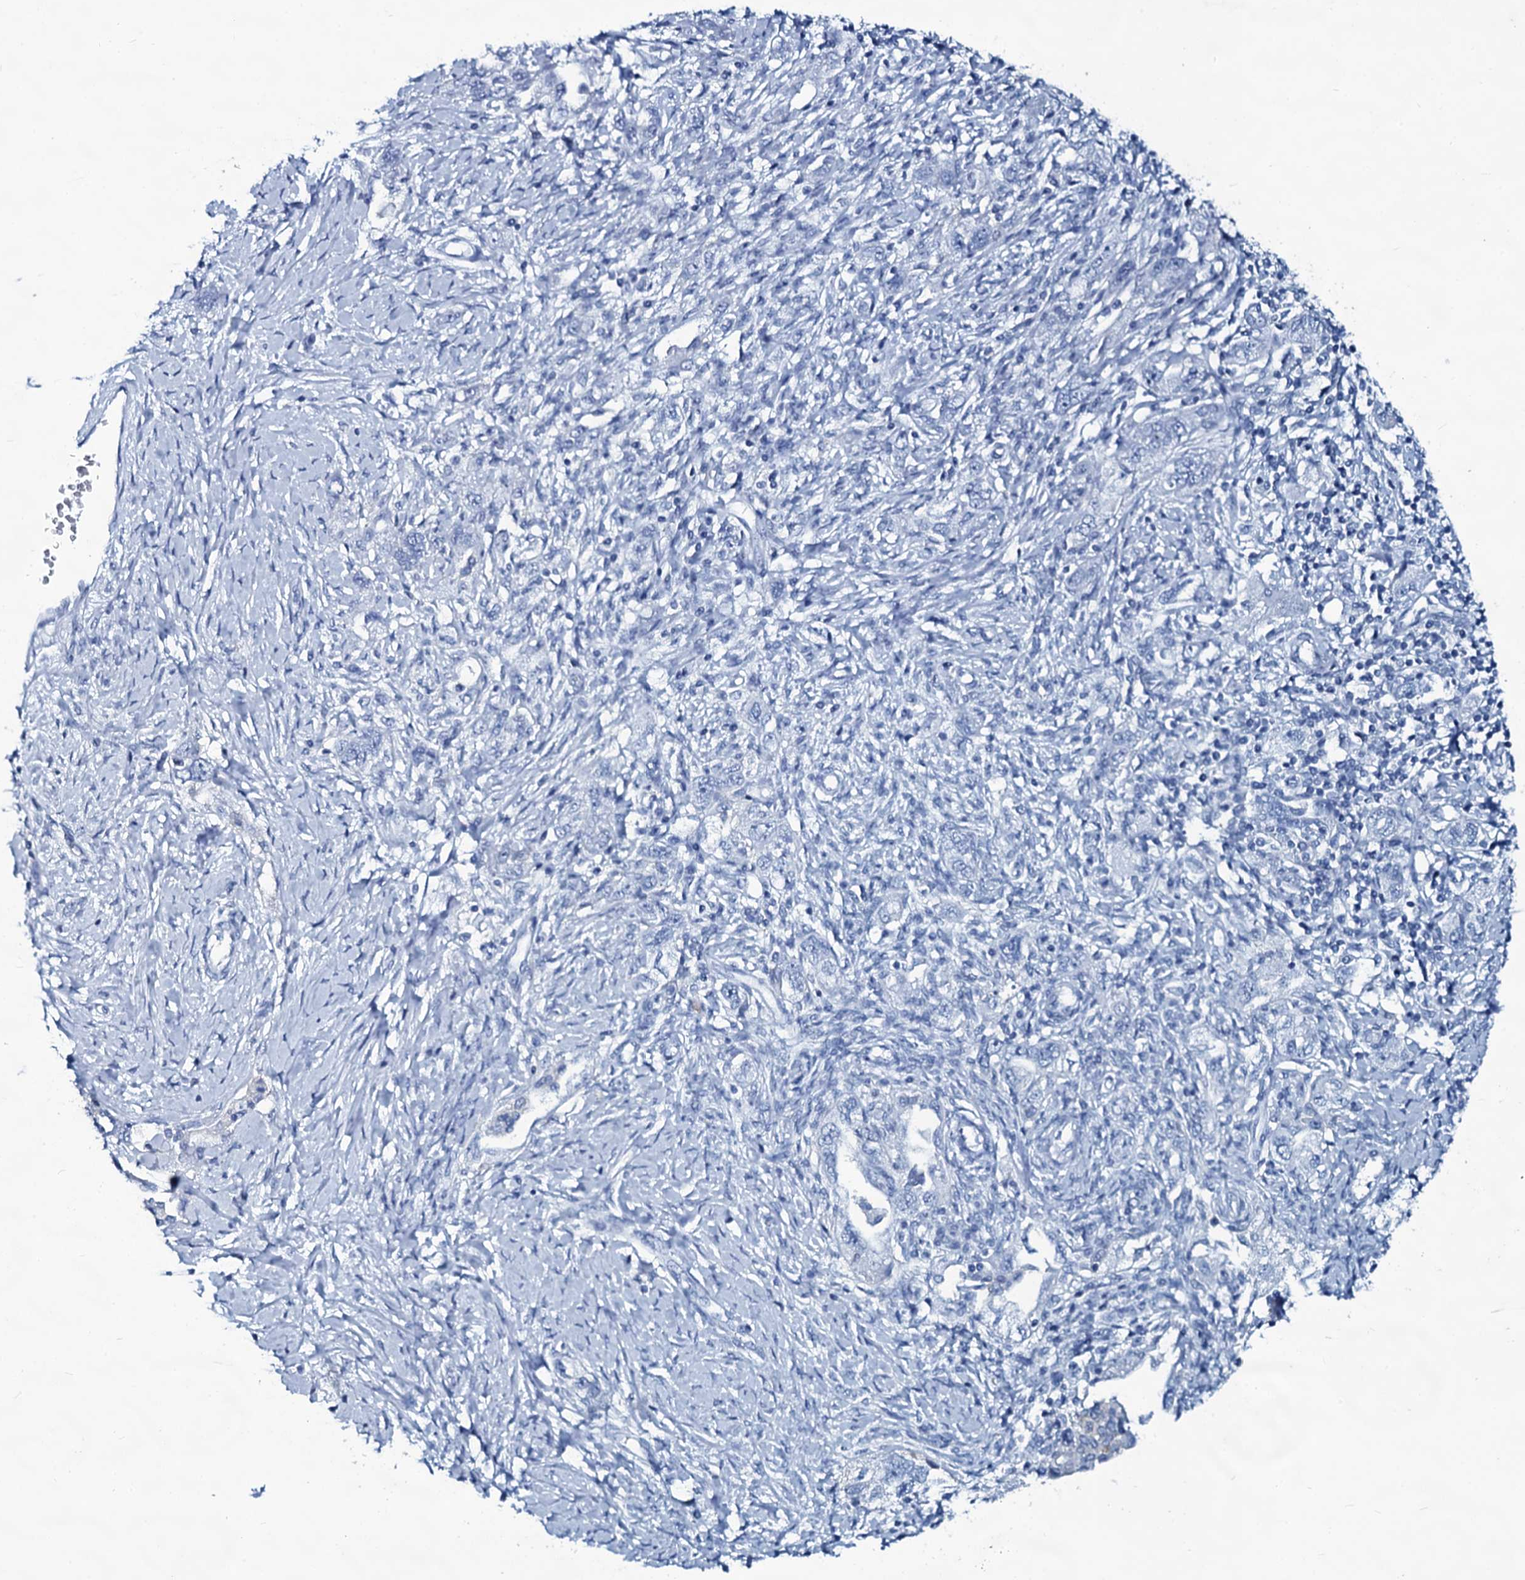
{"staining": {"intensity": "negative", "quantity": "none", "location": "none"}, "tissue": "ovarian cancer", "cell_type": "Tumor cells", "image_type": "cancer", "snomed": [{"axis": "morphology", "description": "Carcinoma, NOS"}, {"axis": "morphology", "description": "Cystadenocarcinoma, serous, NOS"}, {"axis": "topography", "description": "Ovary"}], "caption": "High magnification brightfield microscopy of ovarian cancer stained with DAB (3,3'-diaminobenzidine) (brown) and counterstained with hematoxylin (blue): tumor cells show no significant expression.", "gene": "SLC4A7", "patient": {"sex": "female", "age": 69}}